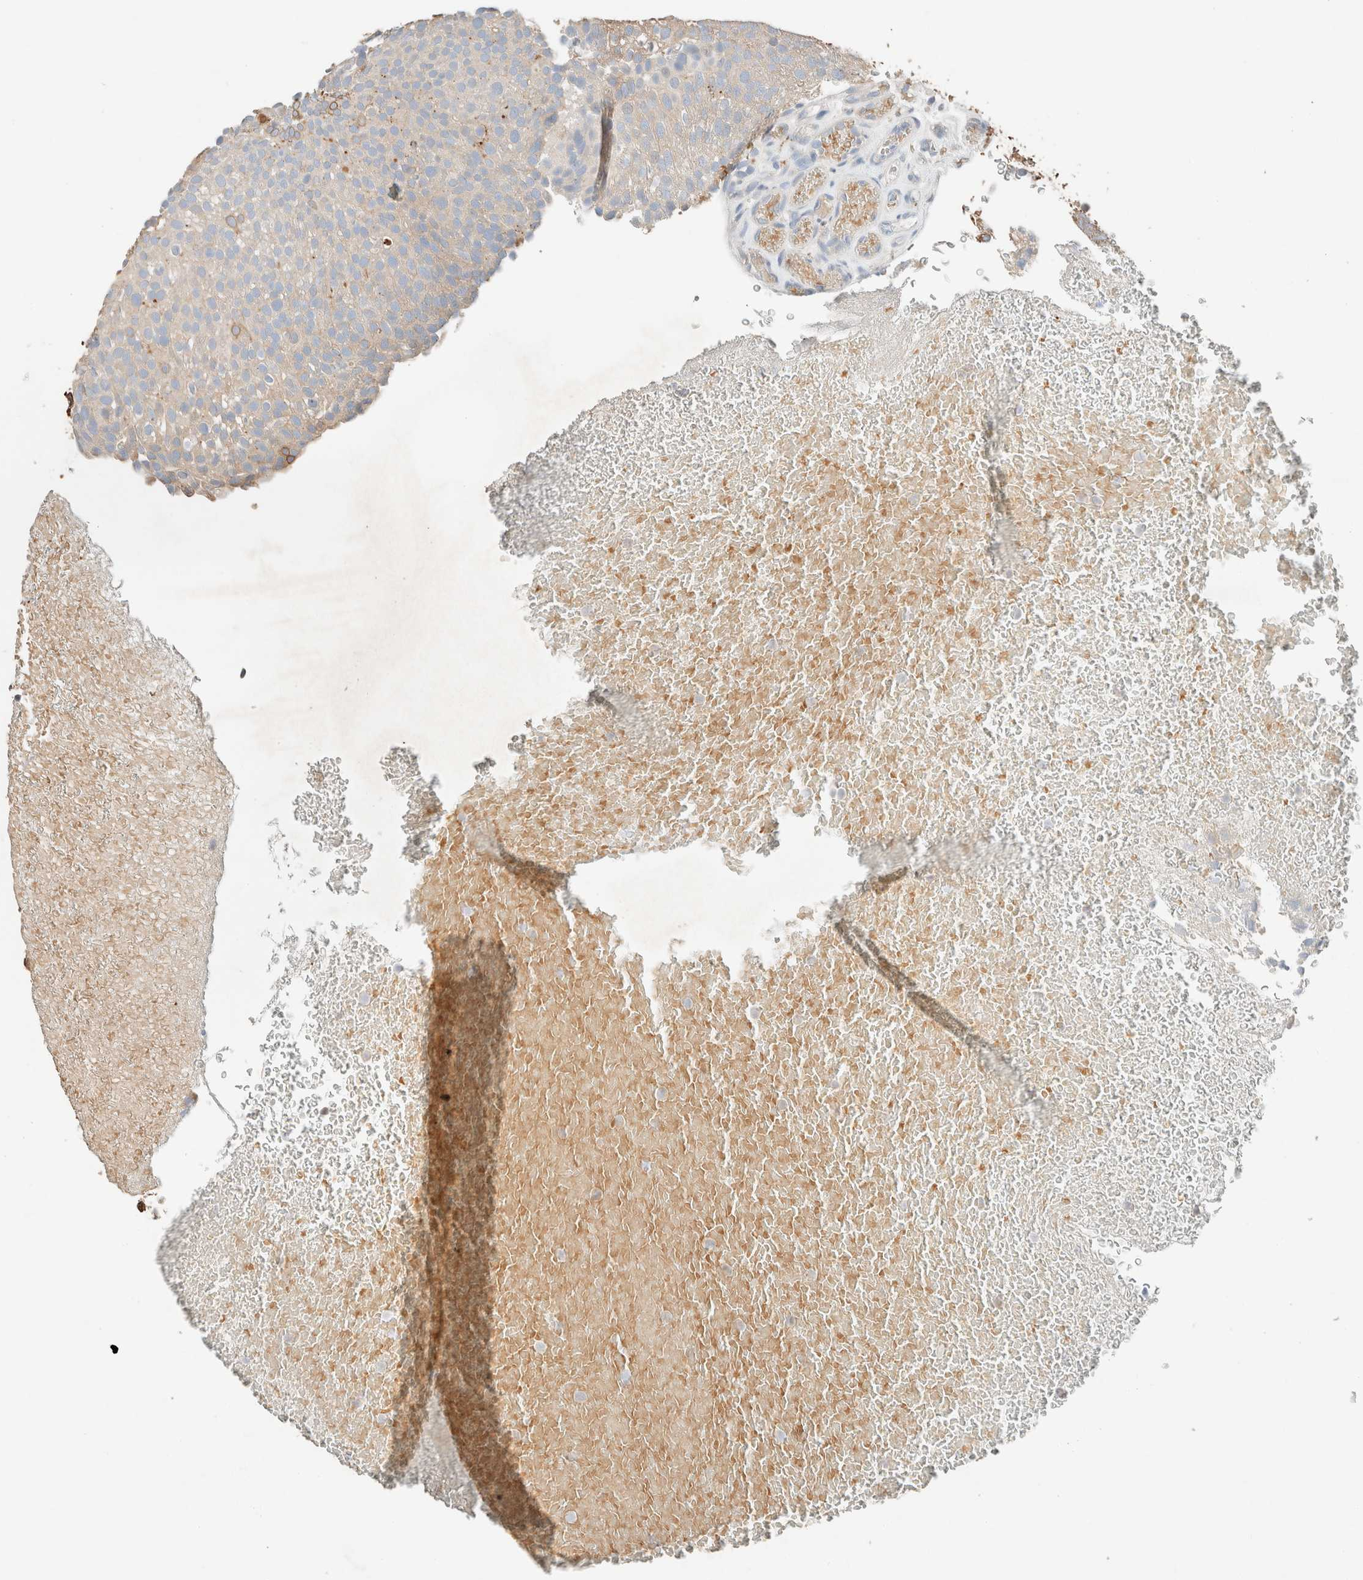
{"staining": {"intensity": "weak", "quantity": "<25%", "location": "cytoplasmic/membranous"}, "tissue": "urothelial cancer", "cell_type": "Tumor cells", "image_type": "cancer", "snomed": [{"axis": "morphology", "description": "Urothelial carcinoma, Low grade"}, {"axis": "topography", "description": "Urinary bladder"}], "caption": "DAB (3,3'-diaminobenzidine) immunohistochemical staining of urothelial carcinoma (low-grade) exhibits no significant staining in tumor cells.", "gene": "TUBD1", "patient": {"sex": "male", "age": 78}}